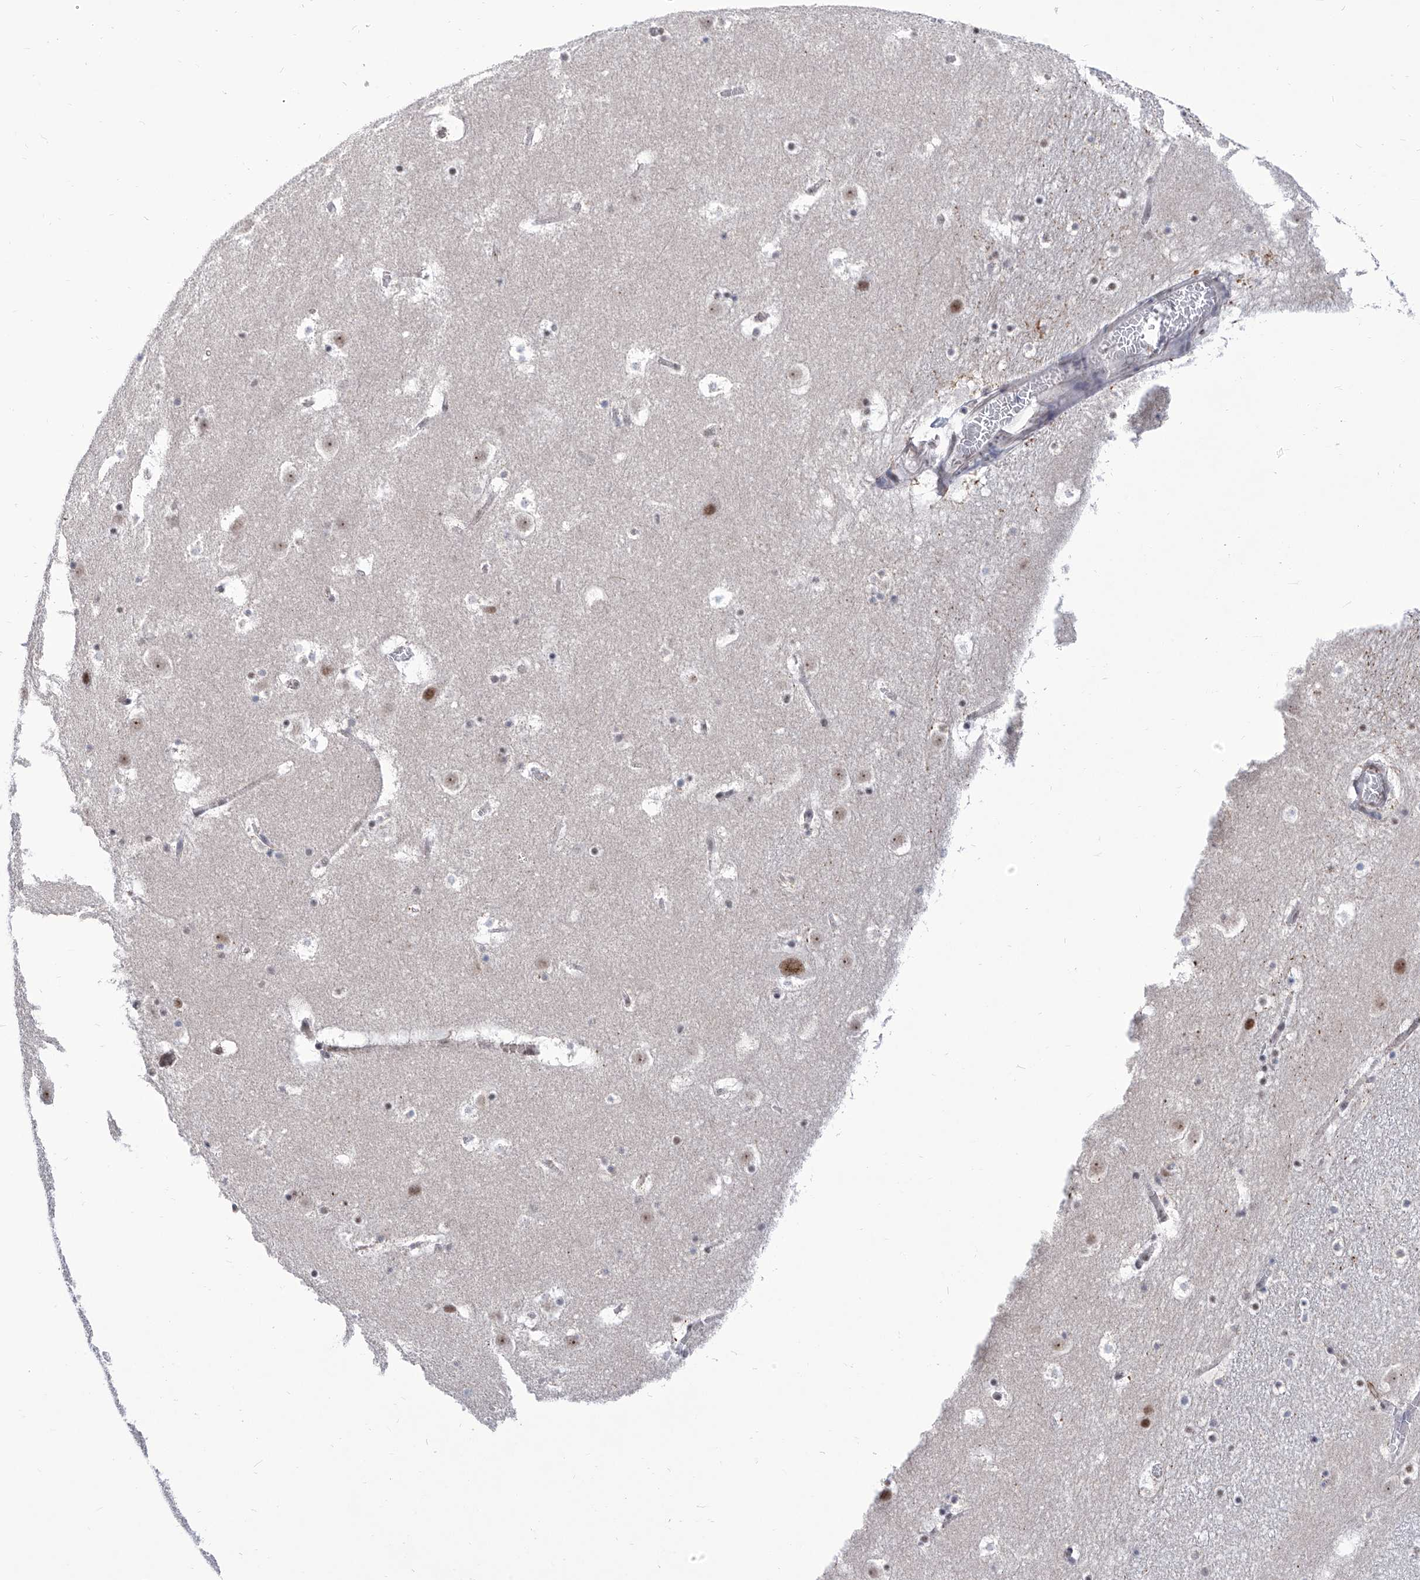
{"staining": {"intensity": "negative", "quantity": "none", "location": "none"}, "tissue": "caudate", "cell_type": "Glial cells", "image_type": "normal", "snomed": [{"axis": "morphology", "description": "Normal tissue, NOS"}, {"axis": "topography", "description": "Lateral ventricle wall"}], "caption": "A high-resolution image shows IHC staining of benign caudate, which exhibits no significant staining in glial cells. (Stains: DAB IHC with hematoxylin counter stain, Microscopy: brightfield microscopy at high magnification).", "gene": "SART1", "patient": {"sex": "male", "age": 45}}